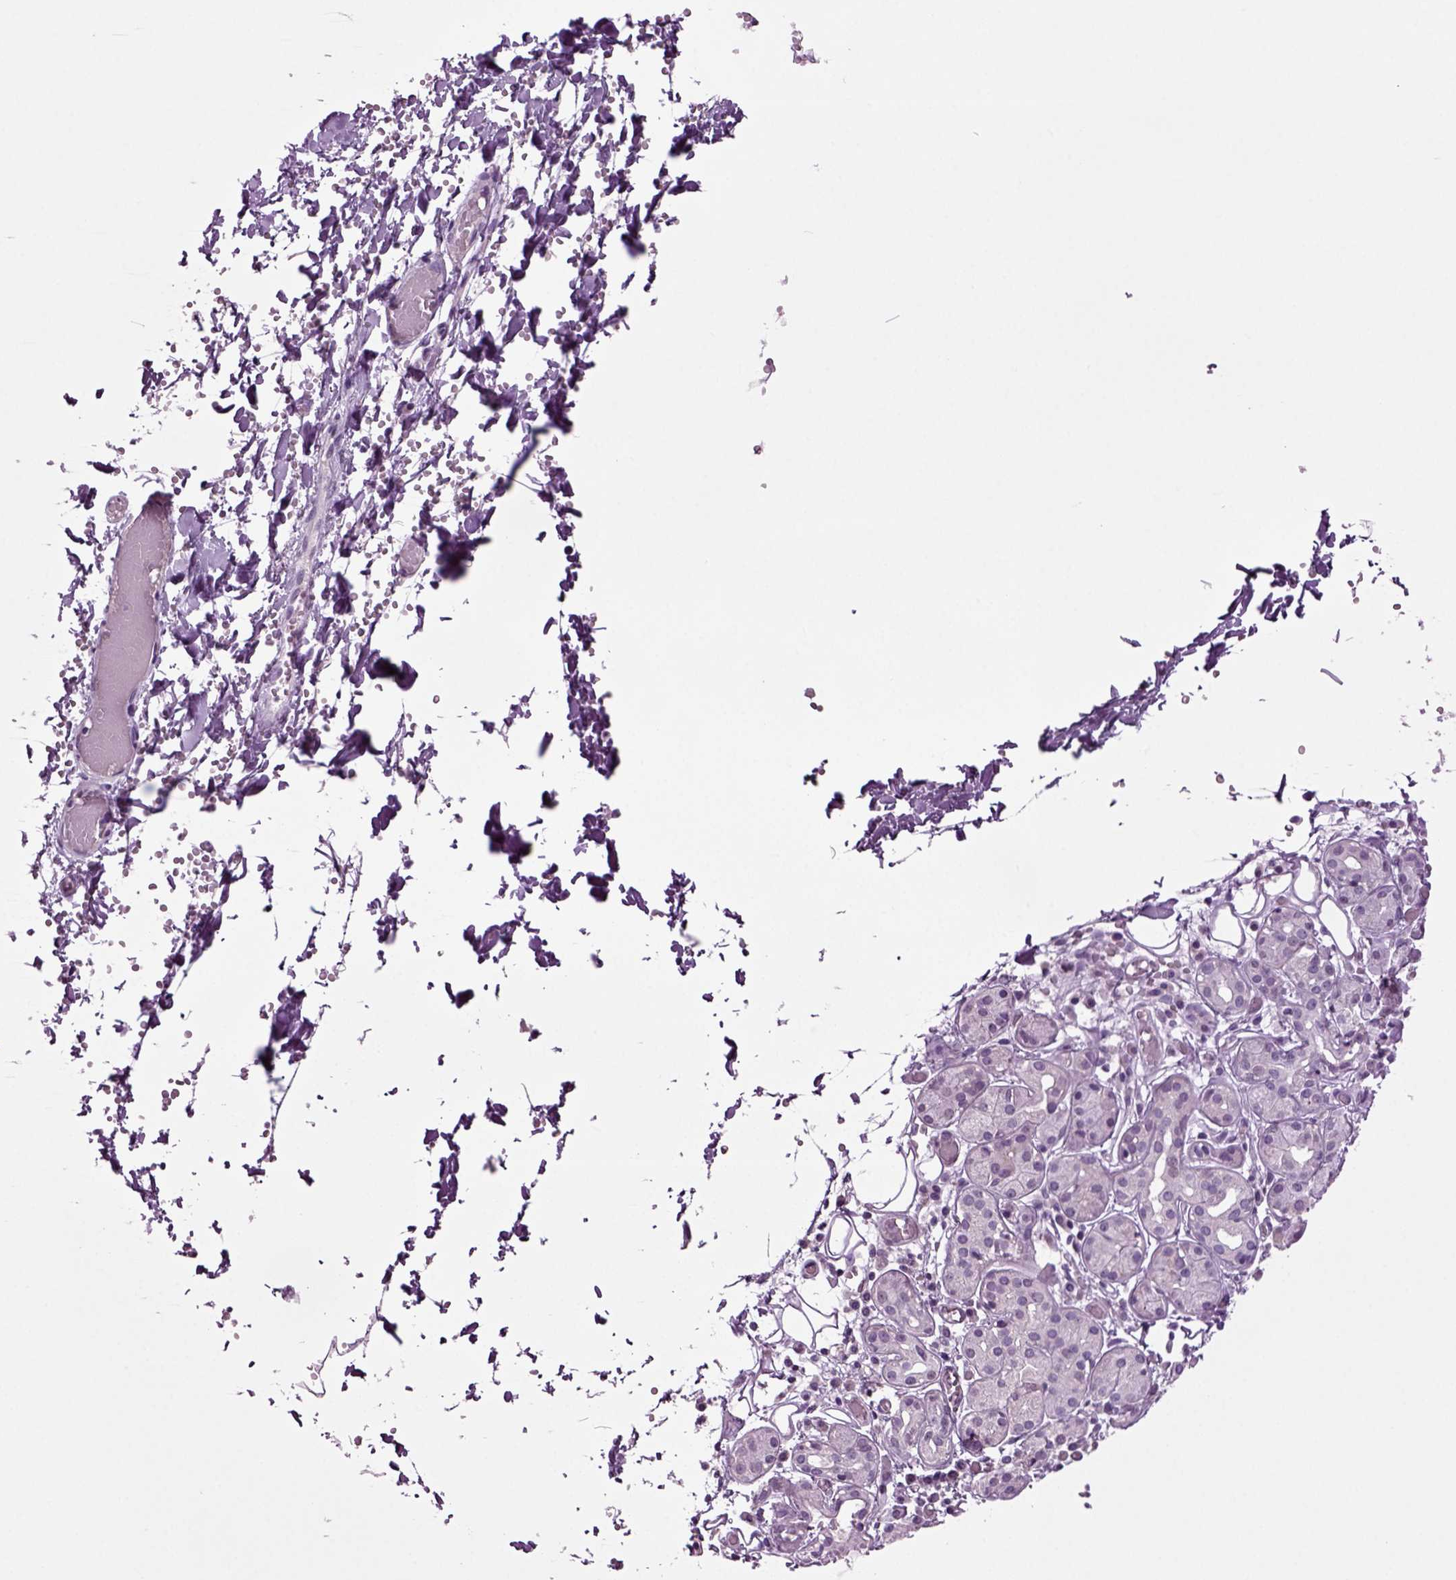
{"staining": {"intensity": "negative", "quantity": "none", "location": "none"}, "tissue": "salivary gland", "cell_type": "Glandular cells", "image_type": "normal", "snomed": [{"axis": "morphology", "description": "Normal tissue, NOS"}, {"axis": "topography", "description": "Salivary gland"}, {"axis": "topography", "description": "Peripheral nerve tissue"}], "caption": "Immunohistochemistry histopathology image of benign human salivary gland stained for a protein (brown), which shows no expression in glandular cells.", "gene": "PLCH2", "patient": {"sex": "male", "age": 71}}